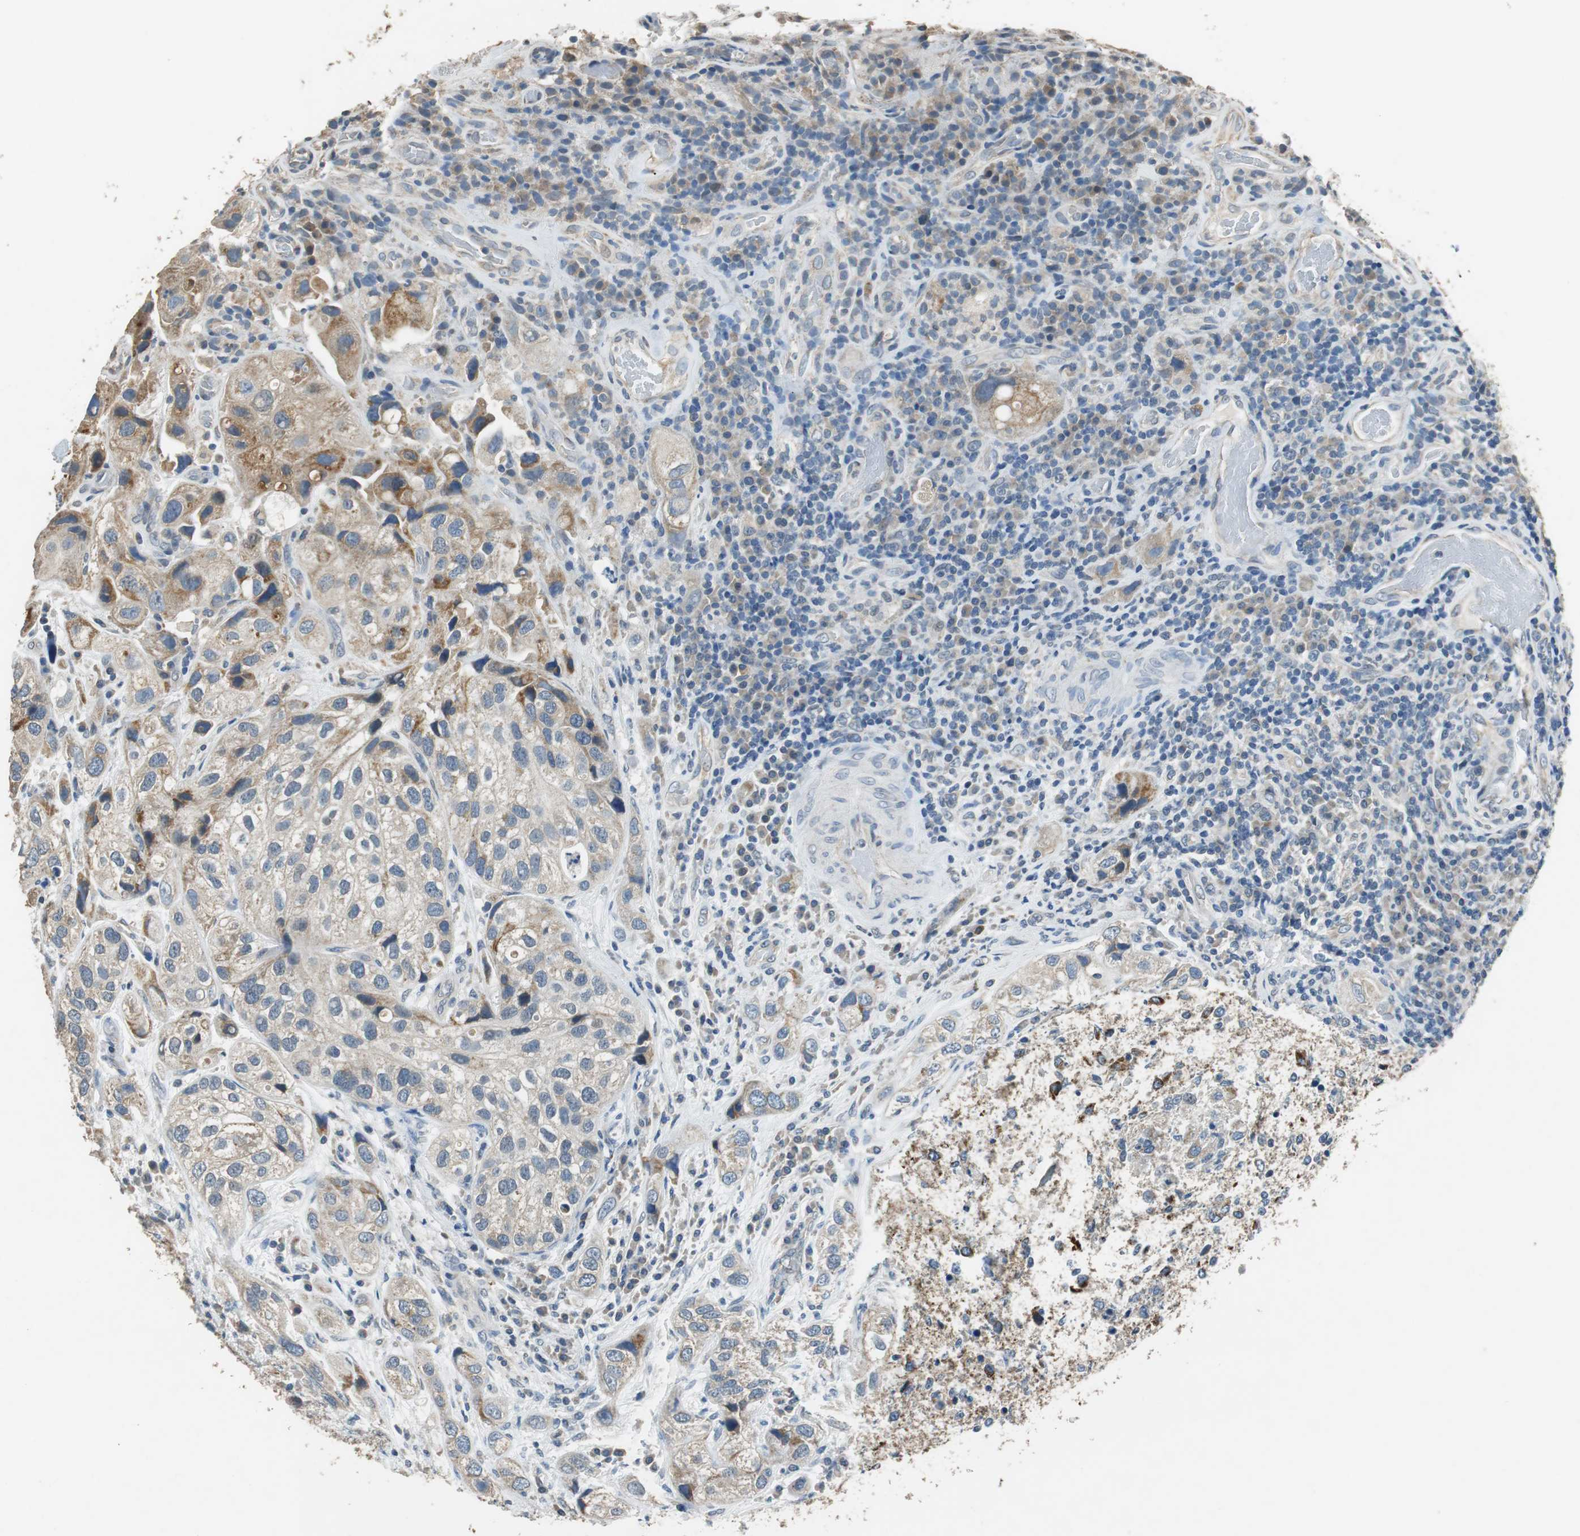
{"staining": {"intensity": "moderate", "quantity": "25%-75%", "location": "cytoplasmic/membranous"}, "tissue": "urothelial cancer", "cell_type": "Tumor cells", "image_type": "cancer", "snomed": [{"axis": "morphology", "description": "Urothelial carcinoma, High grade"}, {"axis": "topography", "description": "Urinary bladder"}], "caption": "Human urothelial cancer stained with a brown dye displays moderate cytoplasmic/membranous positive staining in approximately 25%-75% of tumor cells.", "gene": "ALDH4A1", "patient": {"sex": "female", "age": 64}}